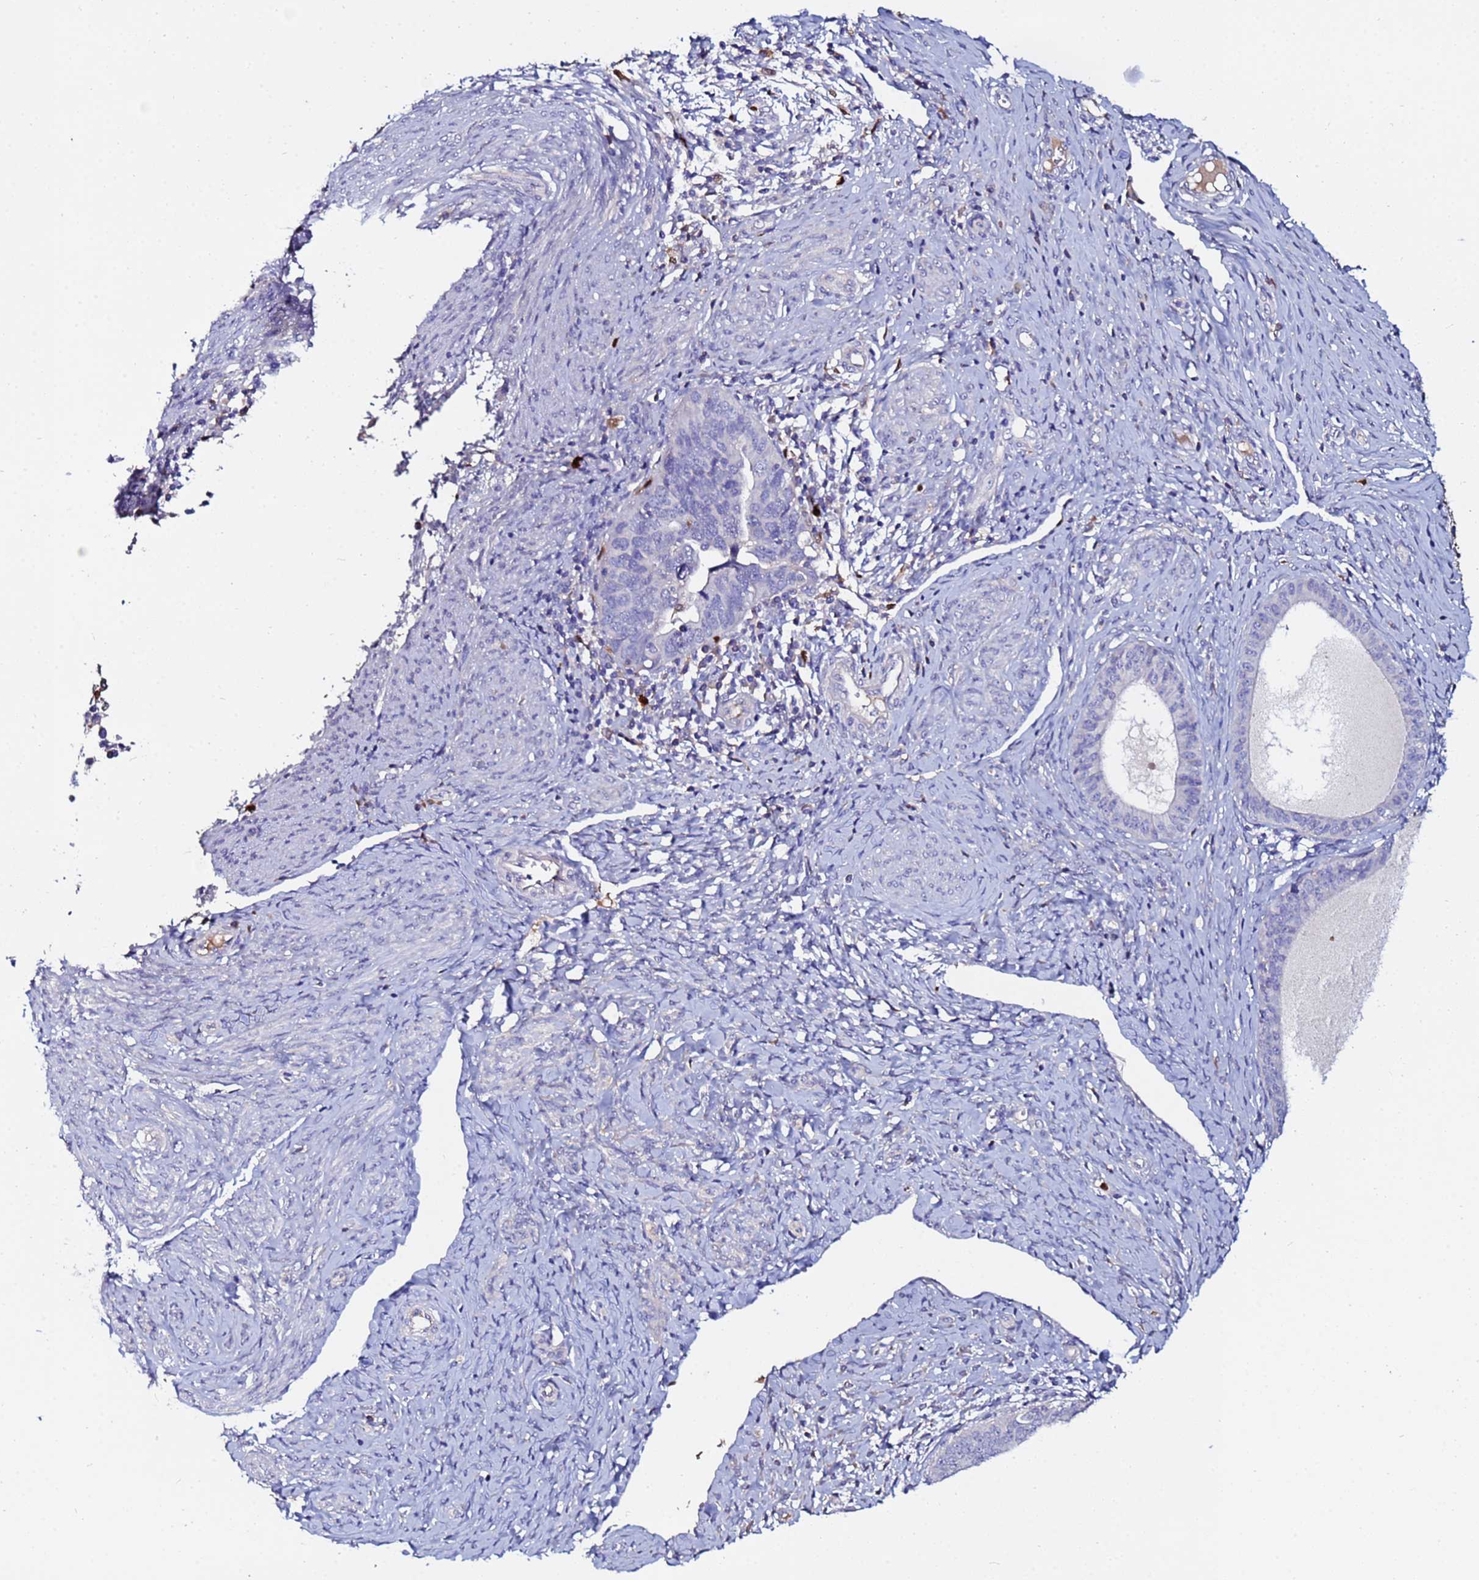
{"staining": {"intensity": "negative", "quantity": "none", "location": "none"}, "tissue": "endometrial cancer", "cell_type": "Tumor cells", "image_type": "cancer", "snomed": [{"axis": "morphology", "description": "Adenocarcinoma, NOS"}, {"axis": "topography", "description": "Endometrium"}], "caption": "Tumor cells show no significant staining in endometrial adenocarcinoma.", "gene": "TUBAL3", "patient": {"sex": "female", "age": 79}}